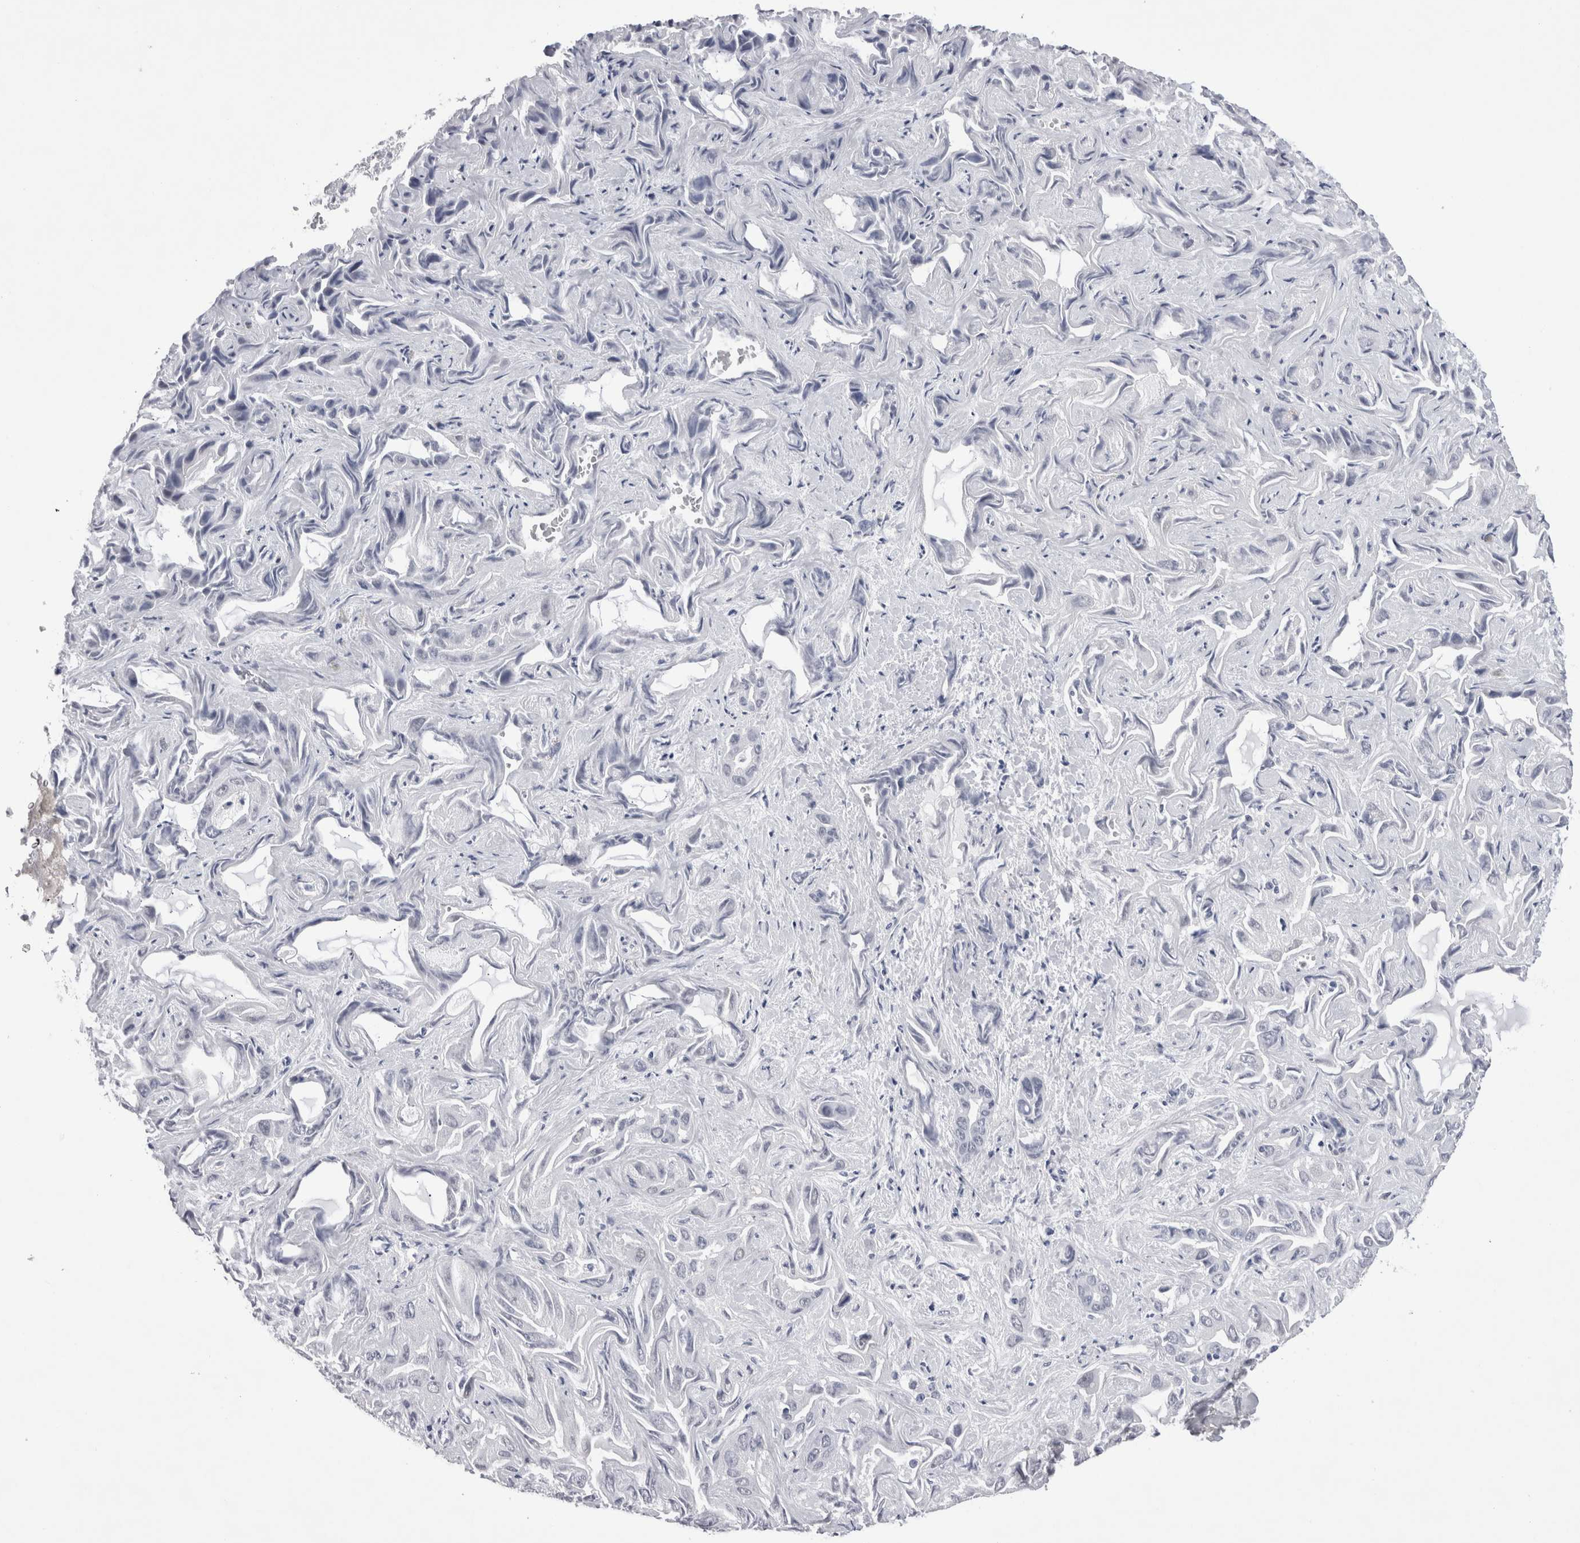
{"staining": {"intensity": "negative", "quantity": "none", "location": "none"}, "tissue": "liver cancer", "cell_type": "Tumor cells", "image_type": "cancer", "snomed": [{"axis": "morphology", "description": "Cholangiocarcinoma"}, {"axis": "topography", "description": "Liver"}], "caption": "Cholangiocarcinoma (liver) was stained to show a protein in brown. There is no significant expression in tumor cells.", "gene": "API5", "patient": {"sex": "female", "age": 52}}